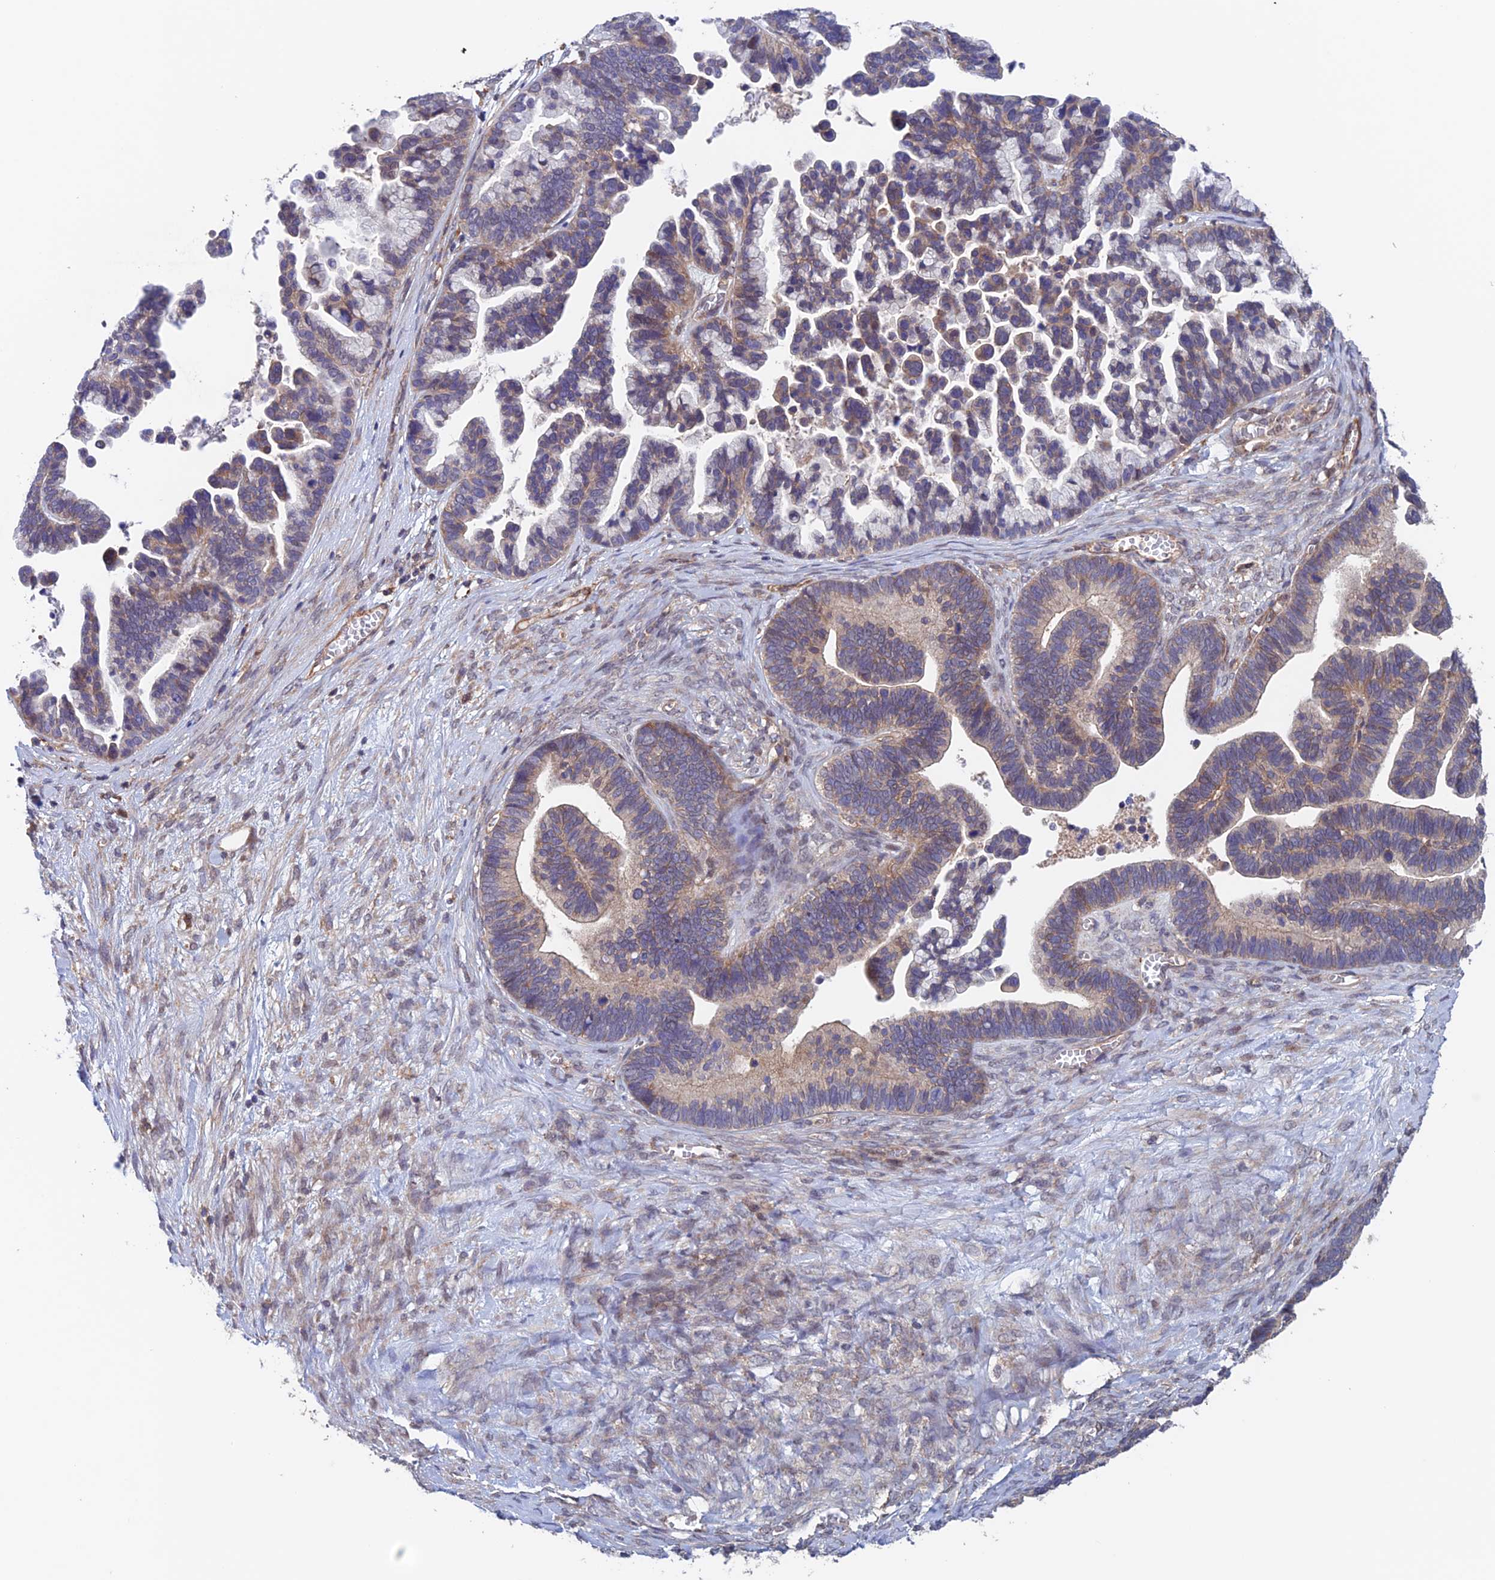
{"staining": {"intensity": "weak", "quantity": "25%-75%", "location": "cytoplasmic/membranous"}, "tissue": "ovarian cancer", "cell_type": "Tumor cells", "image_type": "cancer", "snomed": [{"axis": "morphology", "description": "Cystadenocarcinoma, serous, NOS"}, {"axis": "topography", "description": "Ovary"}], "caption": "Protein analysis of ovarian cancer (serous cystadenocarcinoma) tissue demonstrates weak cytoplasmic/membranous positivity in about 25%-75% of tumor cells.", "gene": "NUDT16L1", "patient": {"sex": "female", "age": 56}}